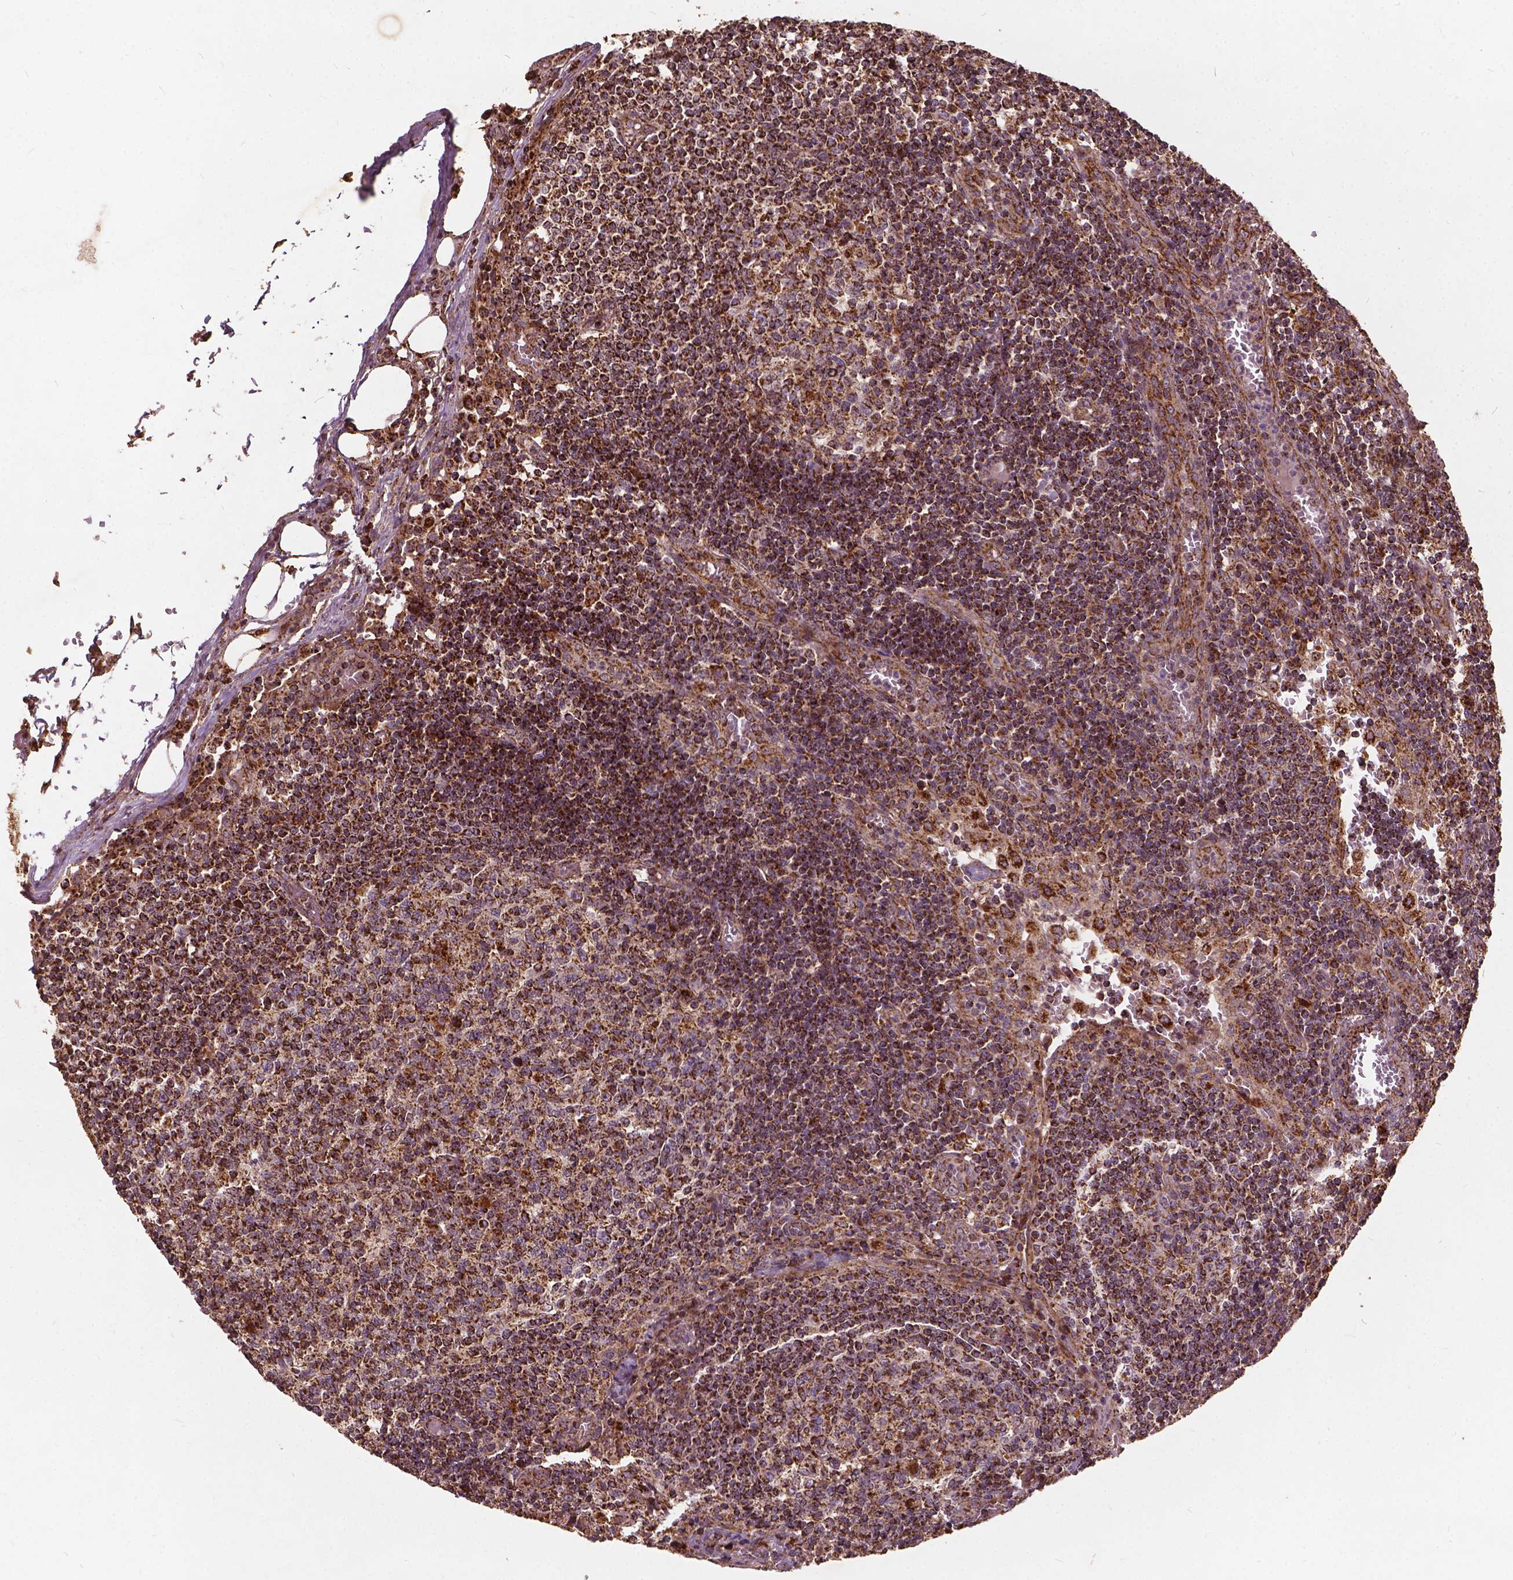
{"staining": {"intensity": "strong", "quantity": ">75%", "location": "cytoplasmic/membranous"}, "tissue": "lymph node", "cell_type": "Germinal center cells", "image_type": "normal", "snomed": [{"axis": "morphology", "description": "Normal tissue, NOS"}, {"axis": "topography", "description": "Lymph node"}], "caption": "A brown stain highlights strong cytoplasmic/membranous expression of a protein in germinal center cells of benign lymph node.", "gene": "UBXN2A", "patient": {"sex": "male", "age": 62}}